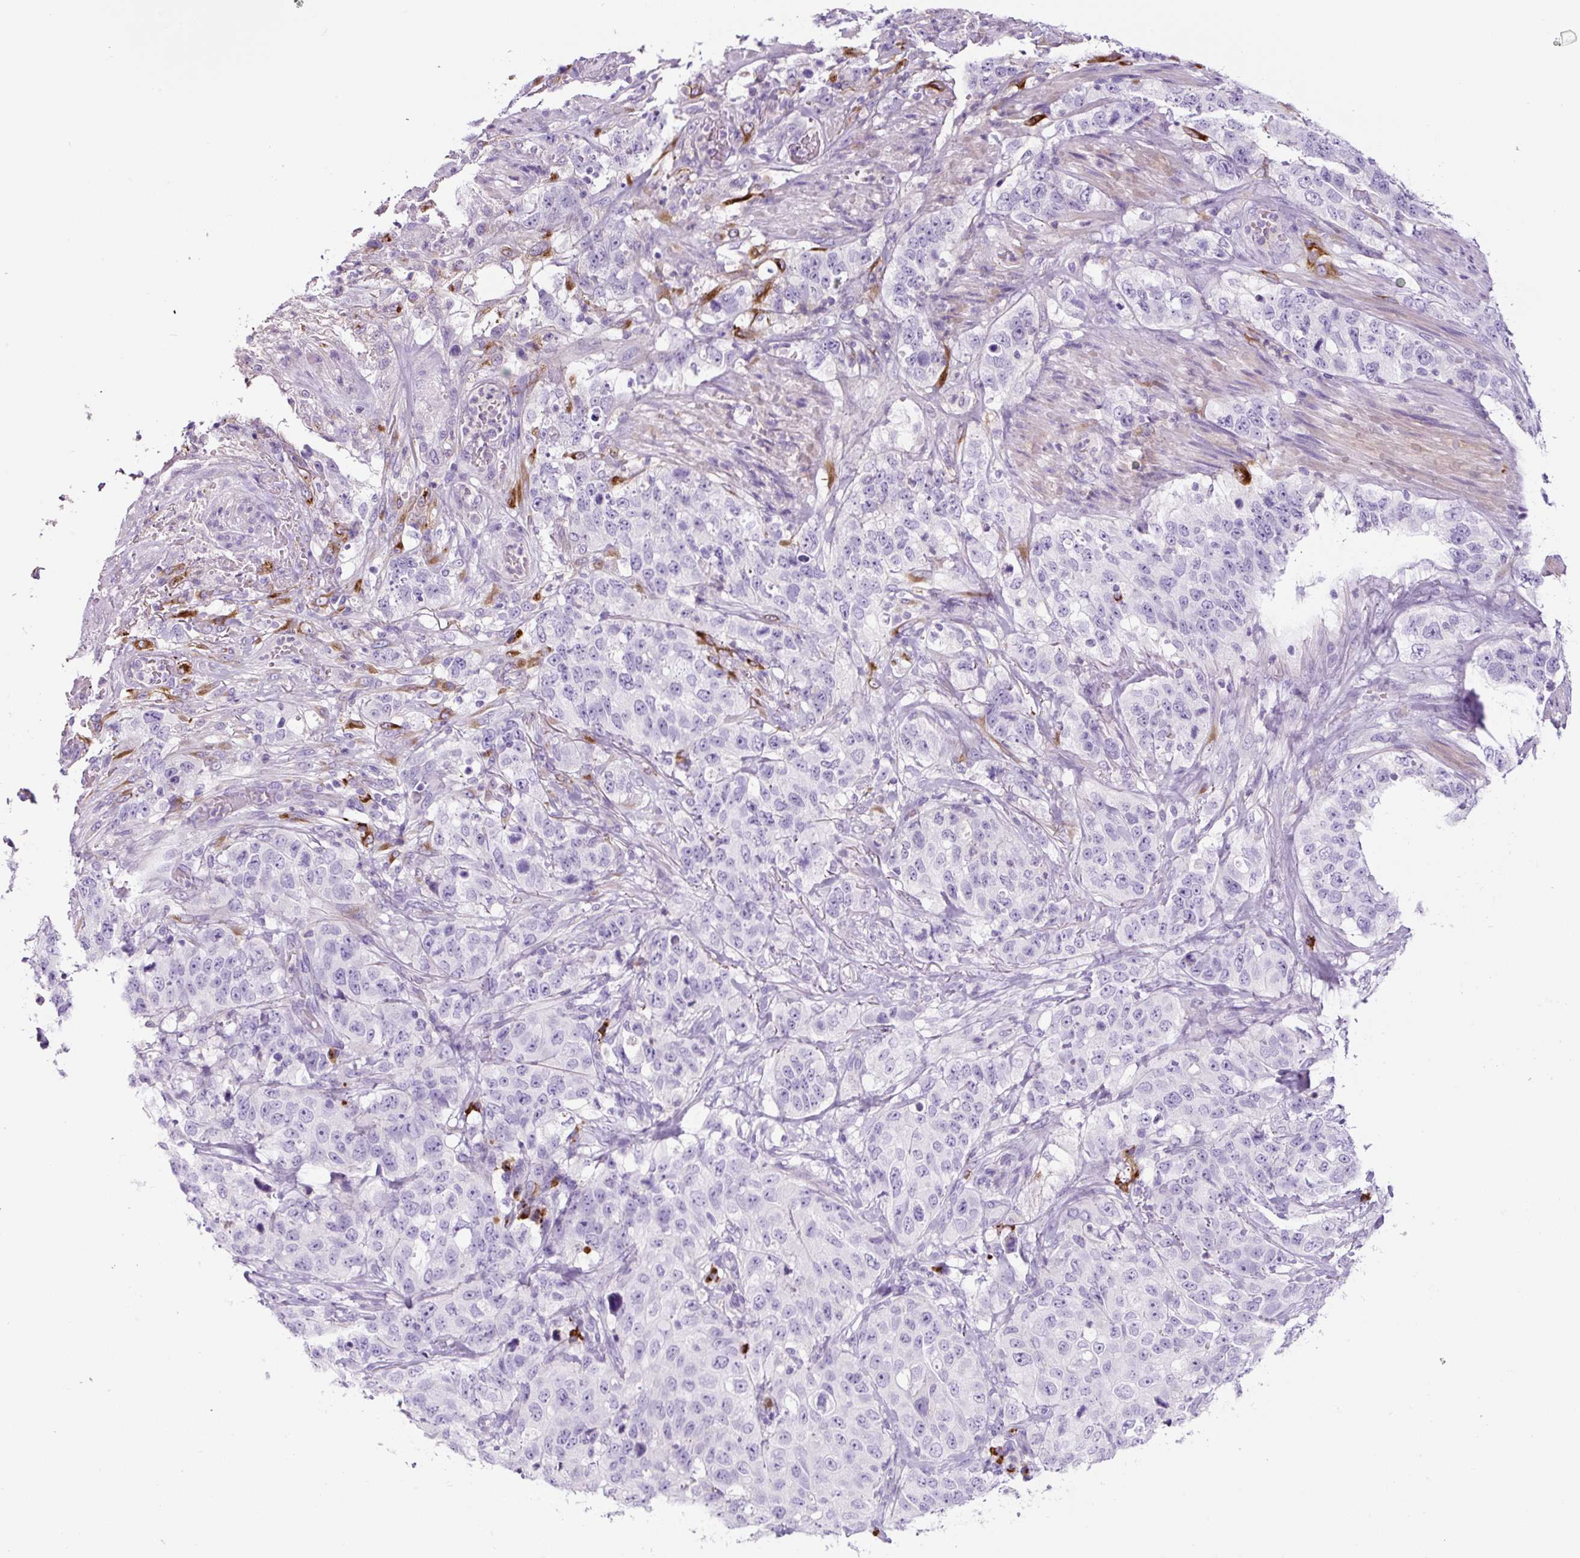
{"staining": {"intensity": "negative", "quantity": "none", "location": "none"}, "tissue": "stomach cancer", "cell_type": "Tumor cells", "image_type": "cancer", "snomed": [{"axis": "morphology", "description": "Adenocarcinoma, NOS"}, {"axis": "topography", "description": "Stomach"}], "caption": "Protein analysis of stomach adenocarcinoma demonstrates no significant expression in tumor cells.", "gene": "RNF212B", "patient": {"sex": "male", "age": 48}}